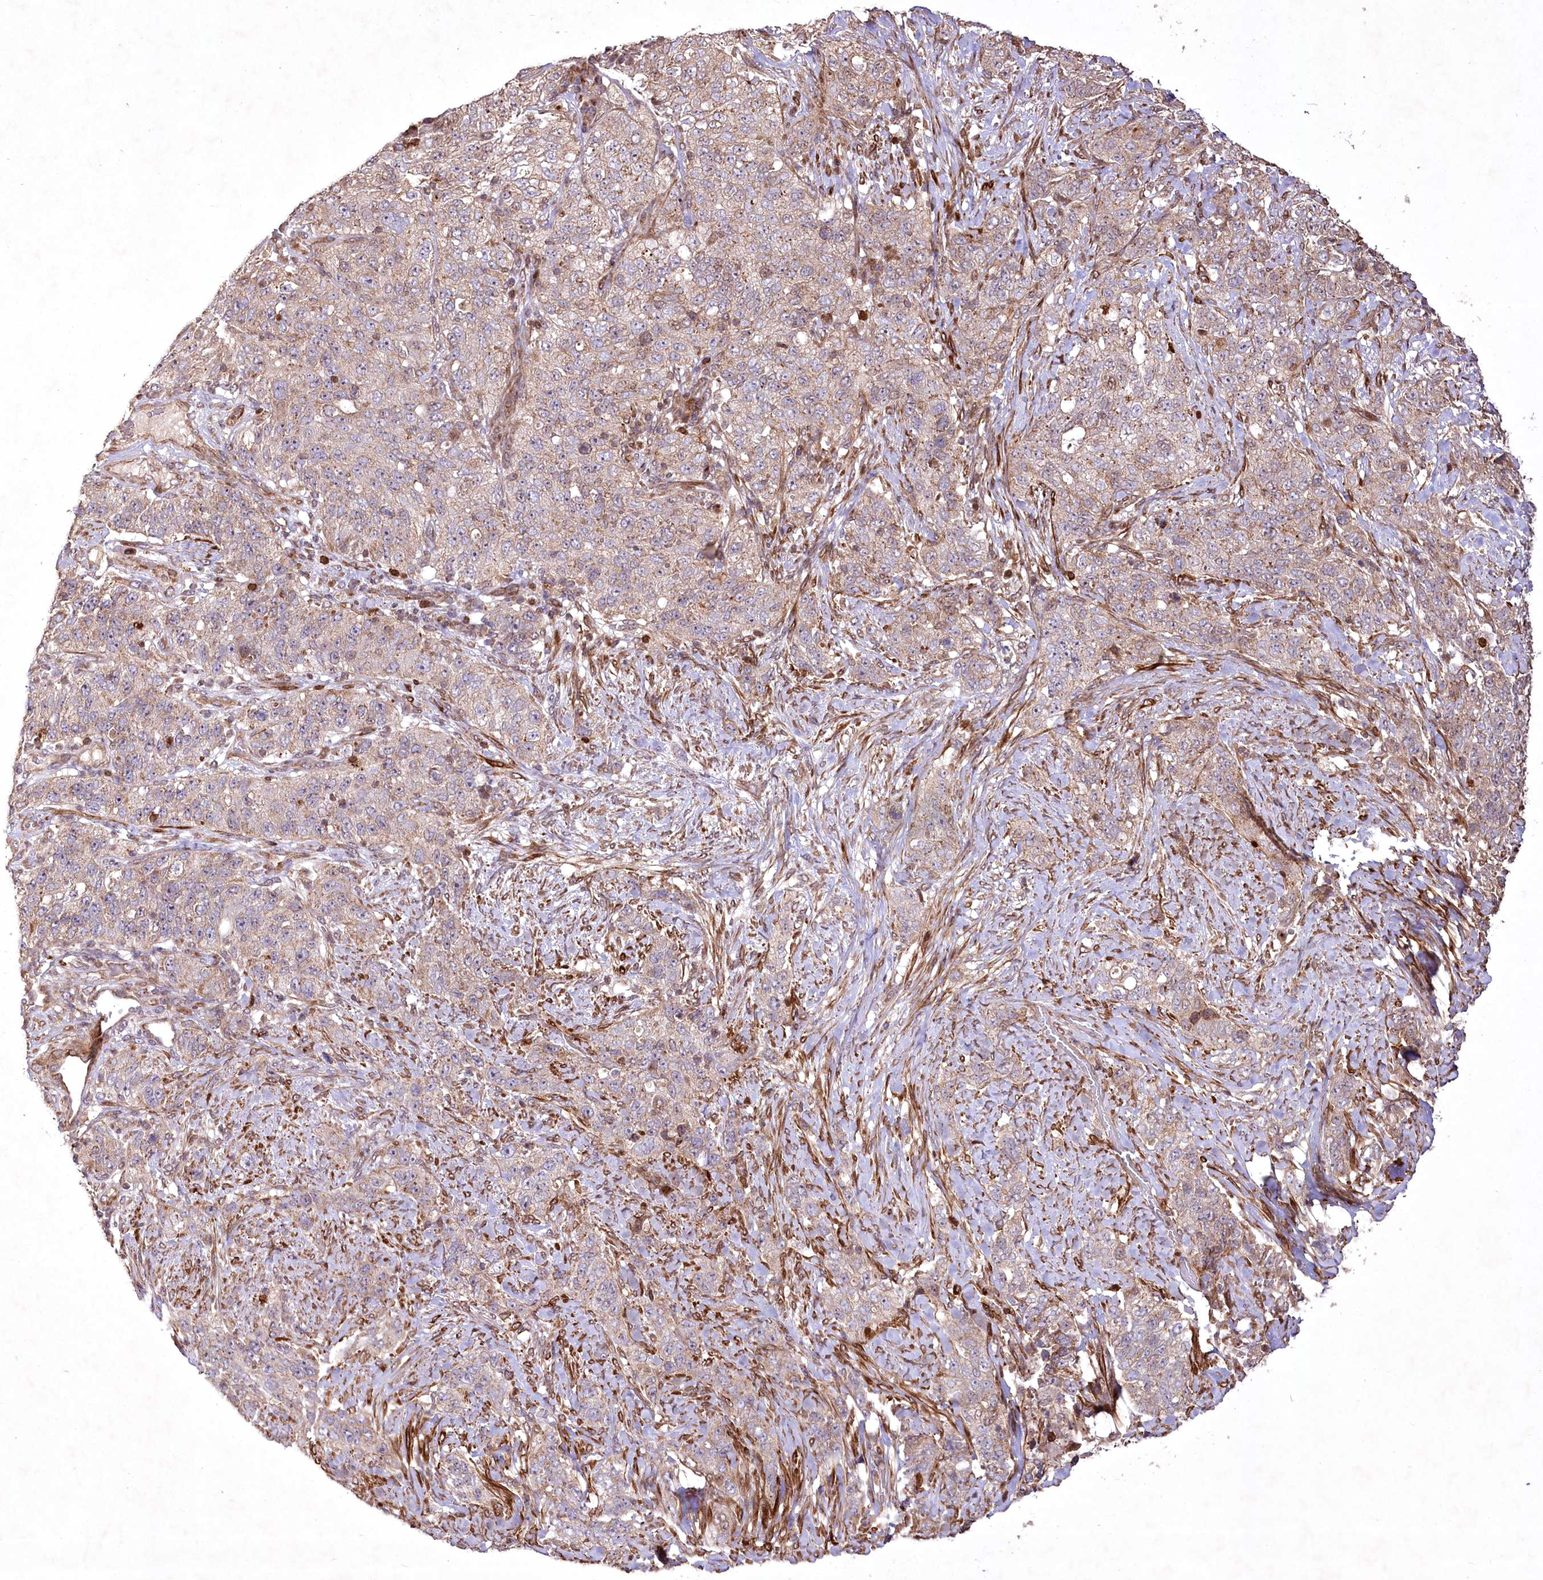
{"staining": {"intensity": "weak", "quantity": "25%-75%", "location": "cytoplasmic/membranous"}, "tissue": "stomach cancer", "cell_type": "Tumor cells", "image_type": "cancer", "snomed": [{"axis": "morphology", "description": "Adenocarcinoma, NOS"}, {"axis": "topography", "description": "Stomach"}], "caption": "Stomach cancer stained with a protein marker reveals weak staining in tumor cells.", "gene": "PSTK", "patient": {"sex": "male", "age": 48}}